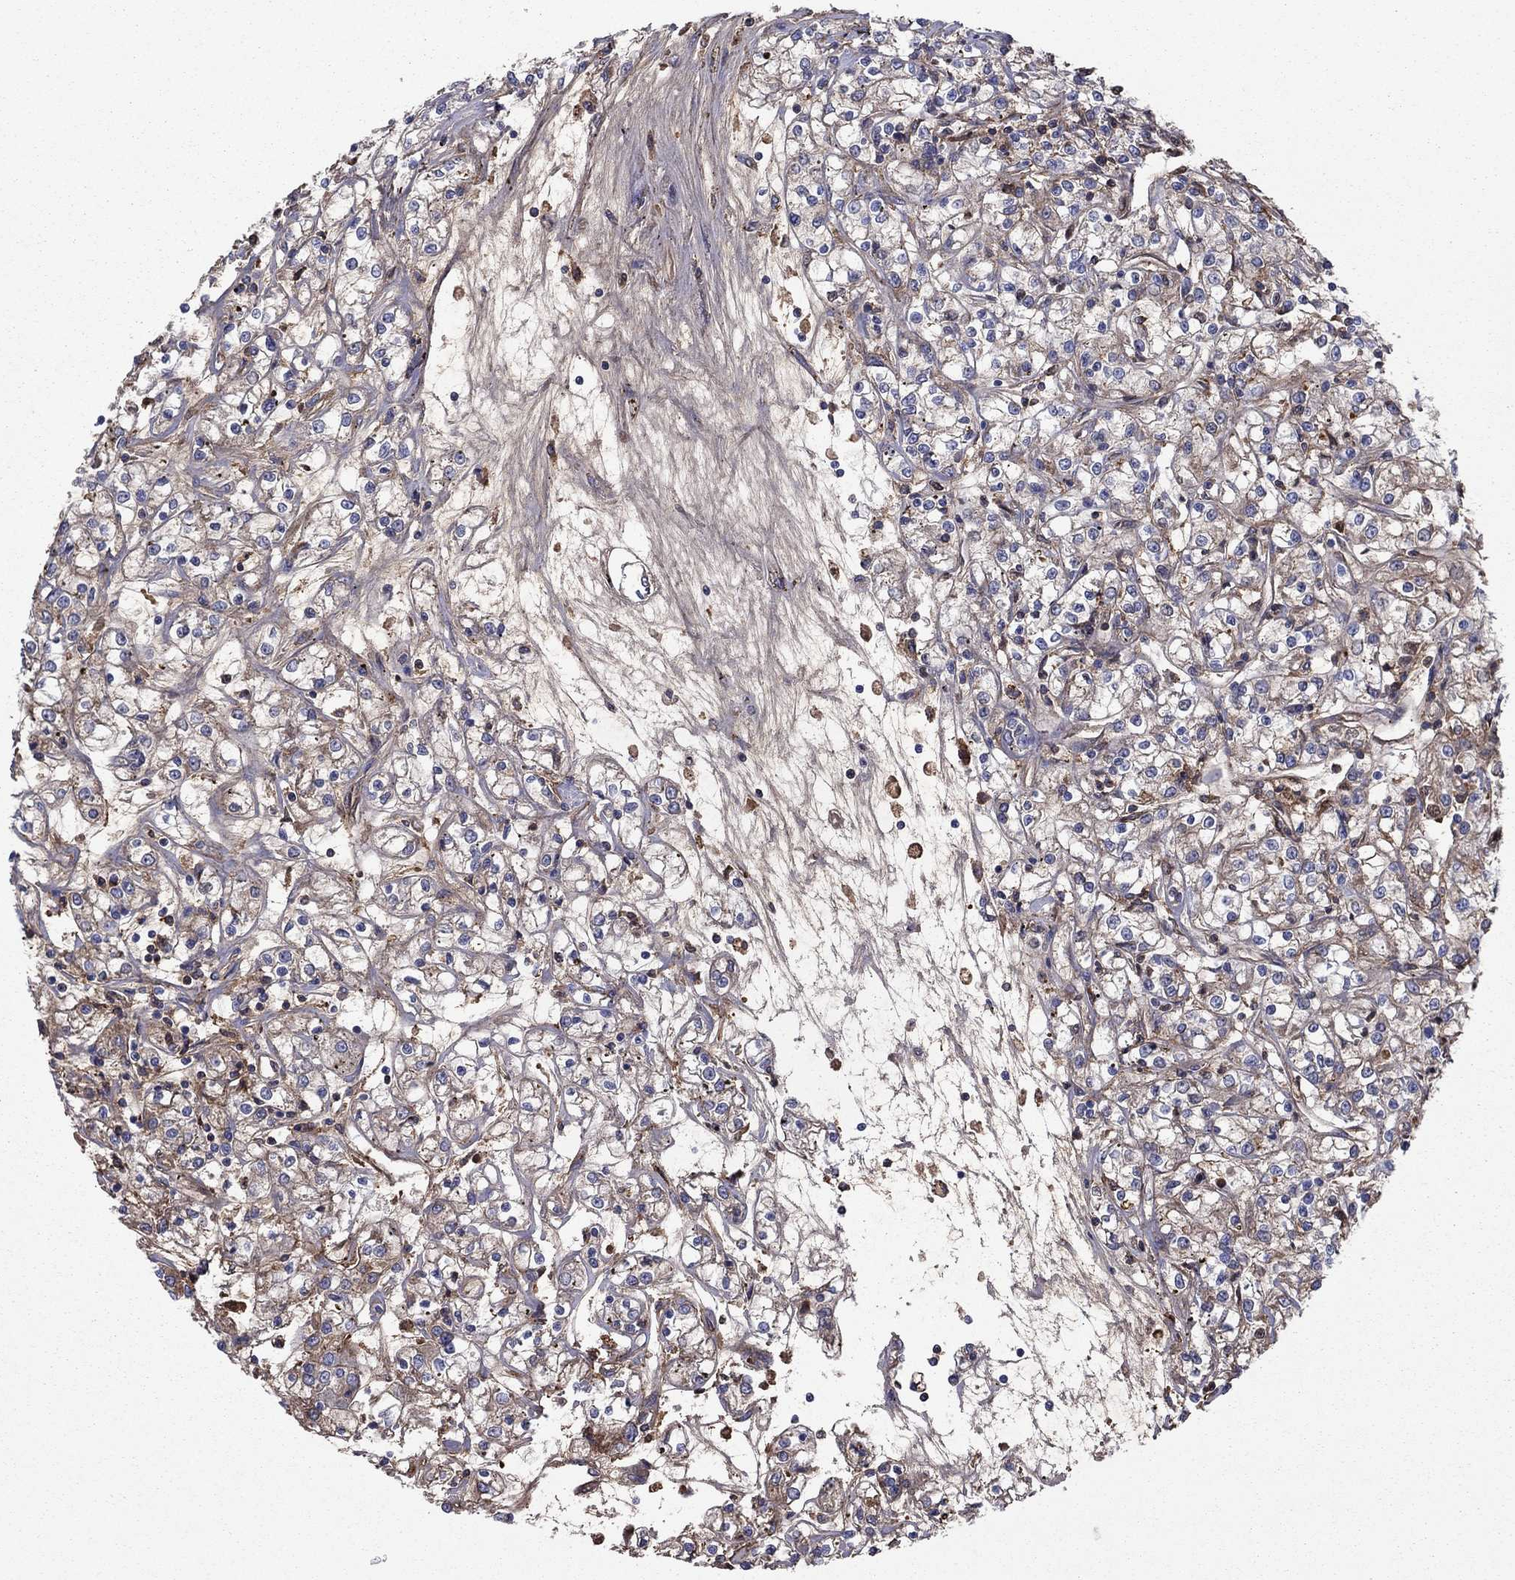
{"staining": {"intensity": "moderate", "quantity": "<25%", "location": "cytoplasmic/membranous"}, "tissue": "renal cancer", "cell_type": "Tumor cells", "image_type": "cancer", "snomed": [{"axis": "morphology", "description": "Adenocarcinoma, NOS"}, {"axis": "topography", "description": "Kidney"}], "caption": "Human adenocarcinoma (renal) stained with a protein marker shows moderate staining in tumor cells.", "gene": "HPX", "patient": {"sex": "female", "age": 59}}